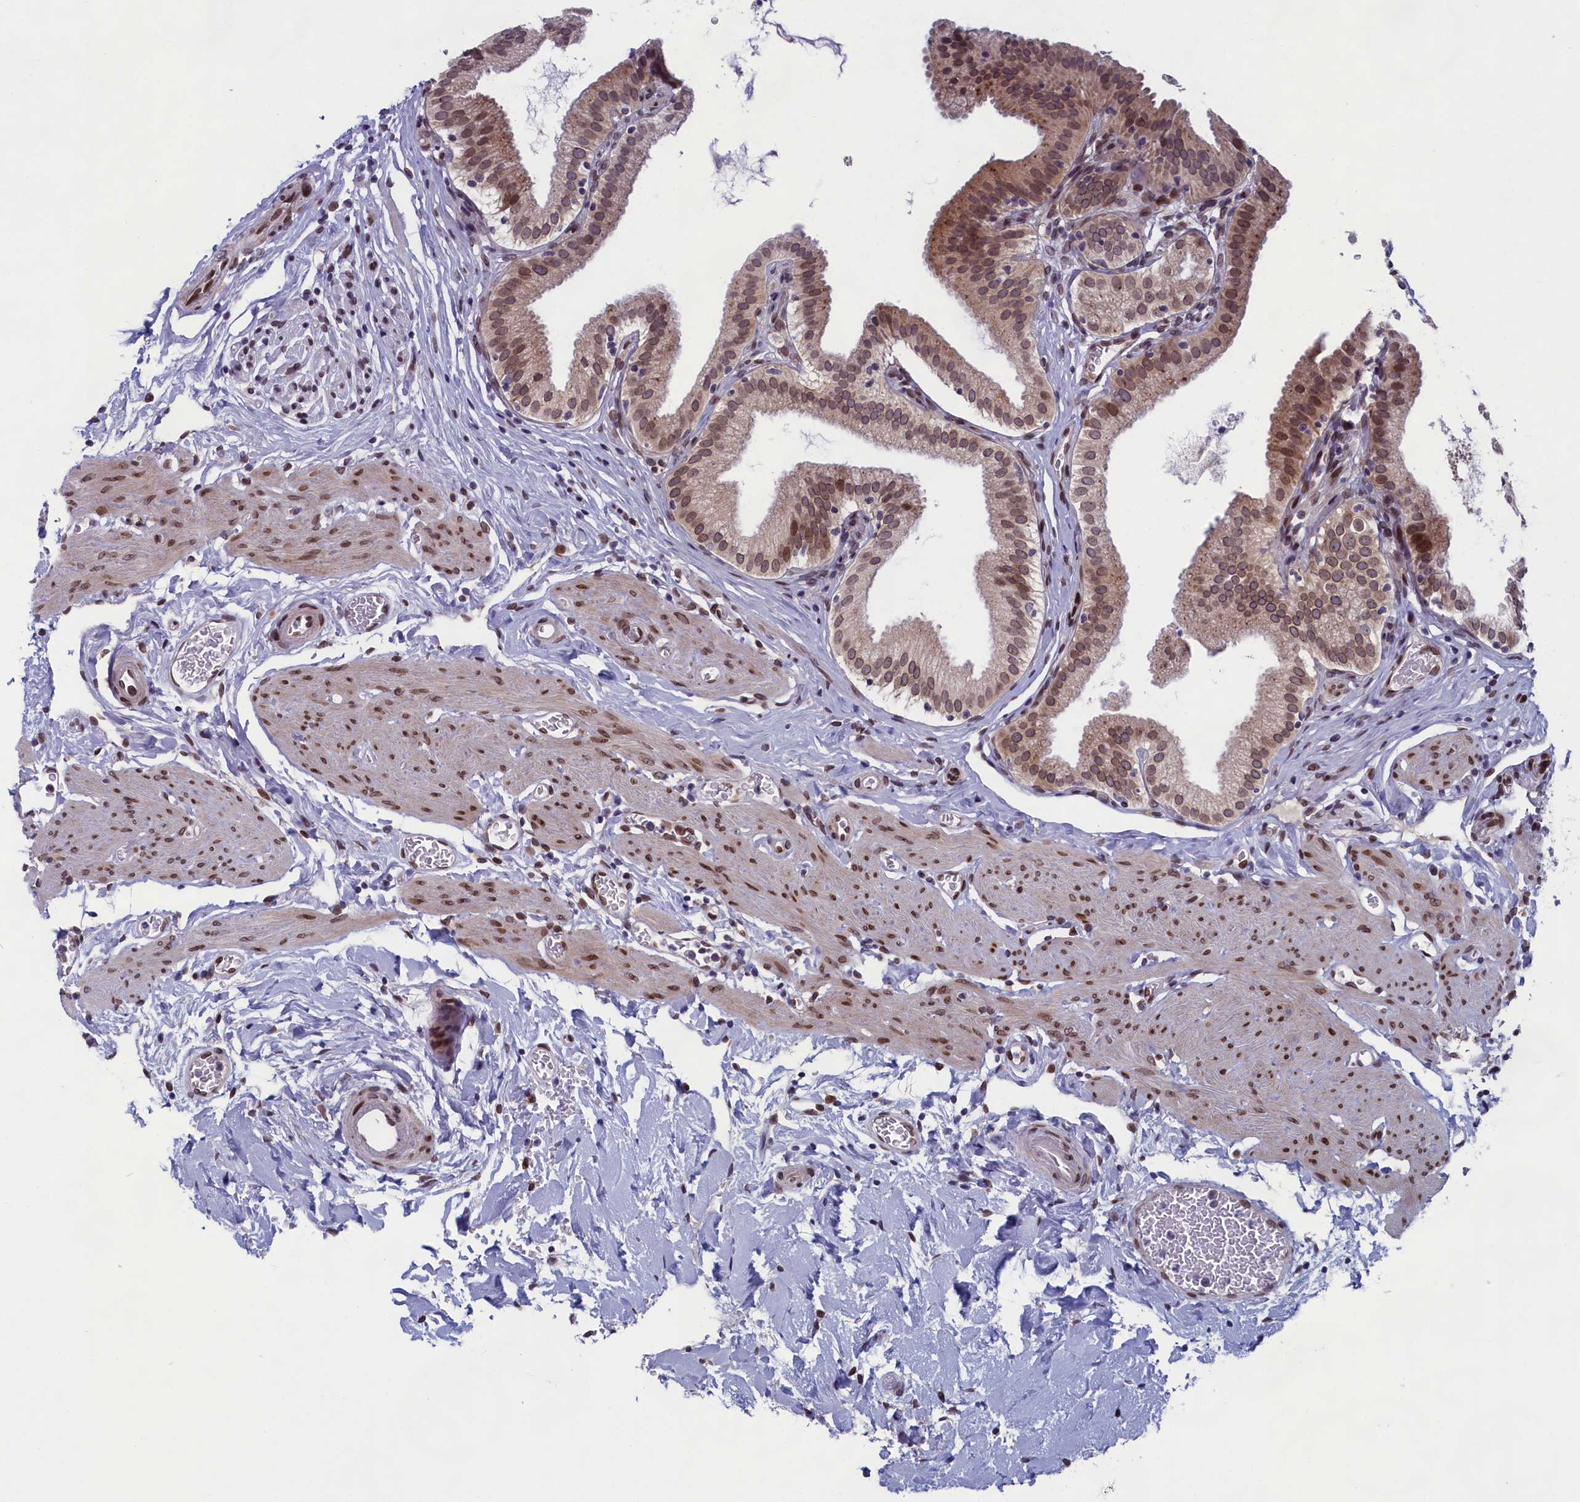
{"staining": {"intensity": "moderate", "quantity": ">75%", "location": "cytoplasmic/membranous,nuclear"}, "tissue": "gallbladder", "cell_type": "Glandular cells", "image_type": "normal", "snomed": [{"axis": "morphology", "description": "Normal tissue, NOS"}, {"axis": "topography", "description": "Gallbladder"}], "caption": "Immunohistochemical staining of benign human gallbladder reveals moderate cytoplasmic/membranous,nuclear protein expression in approximately >75% of glandular cells.", "gene": "GPSM1", "patient": {"sex": "male", "age": 54}}